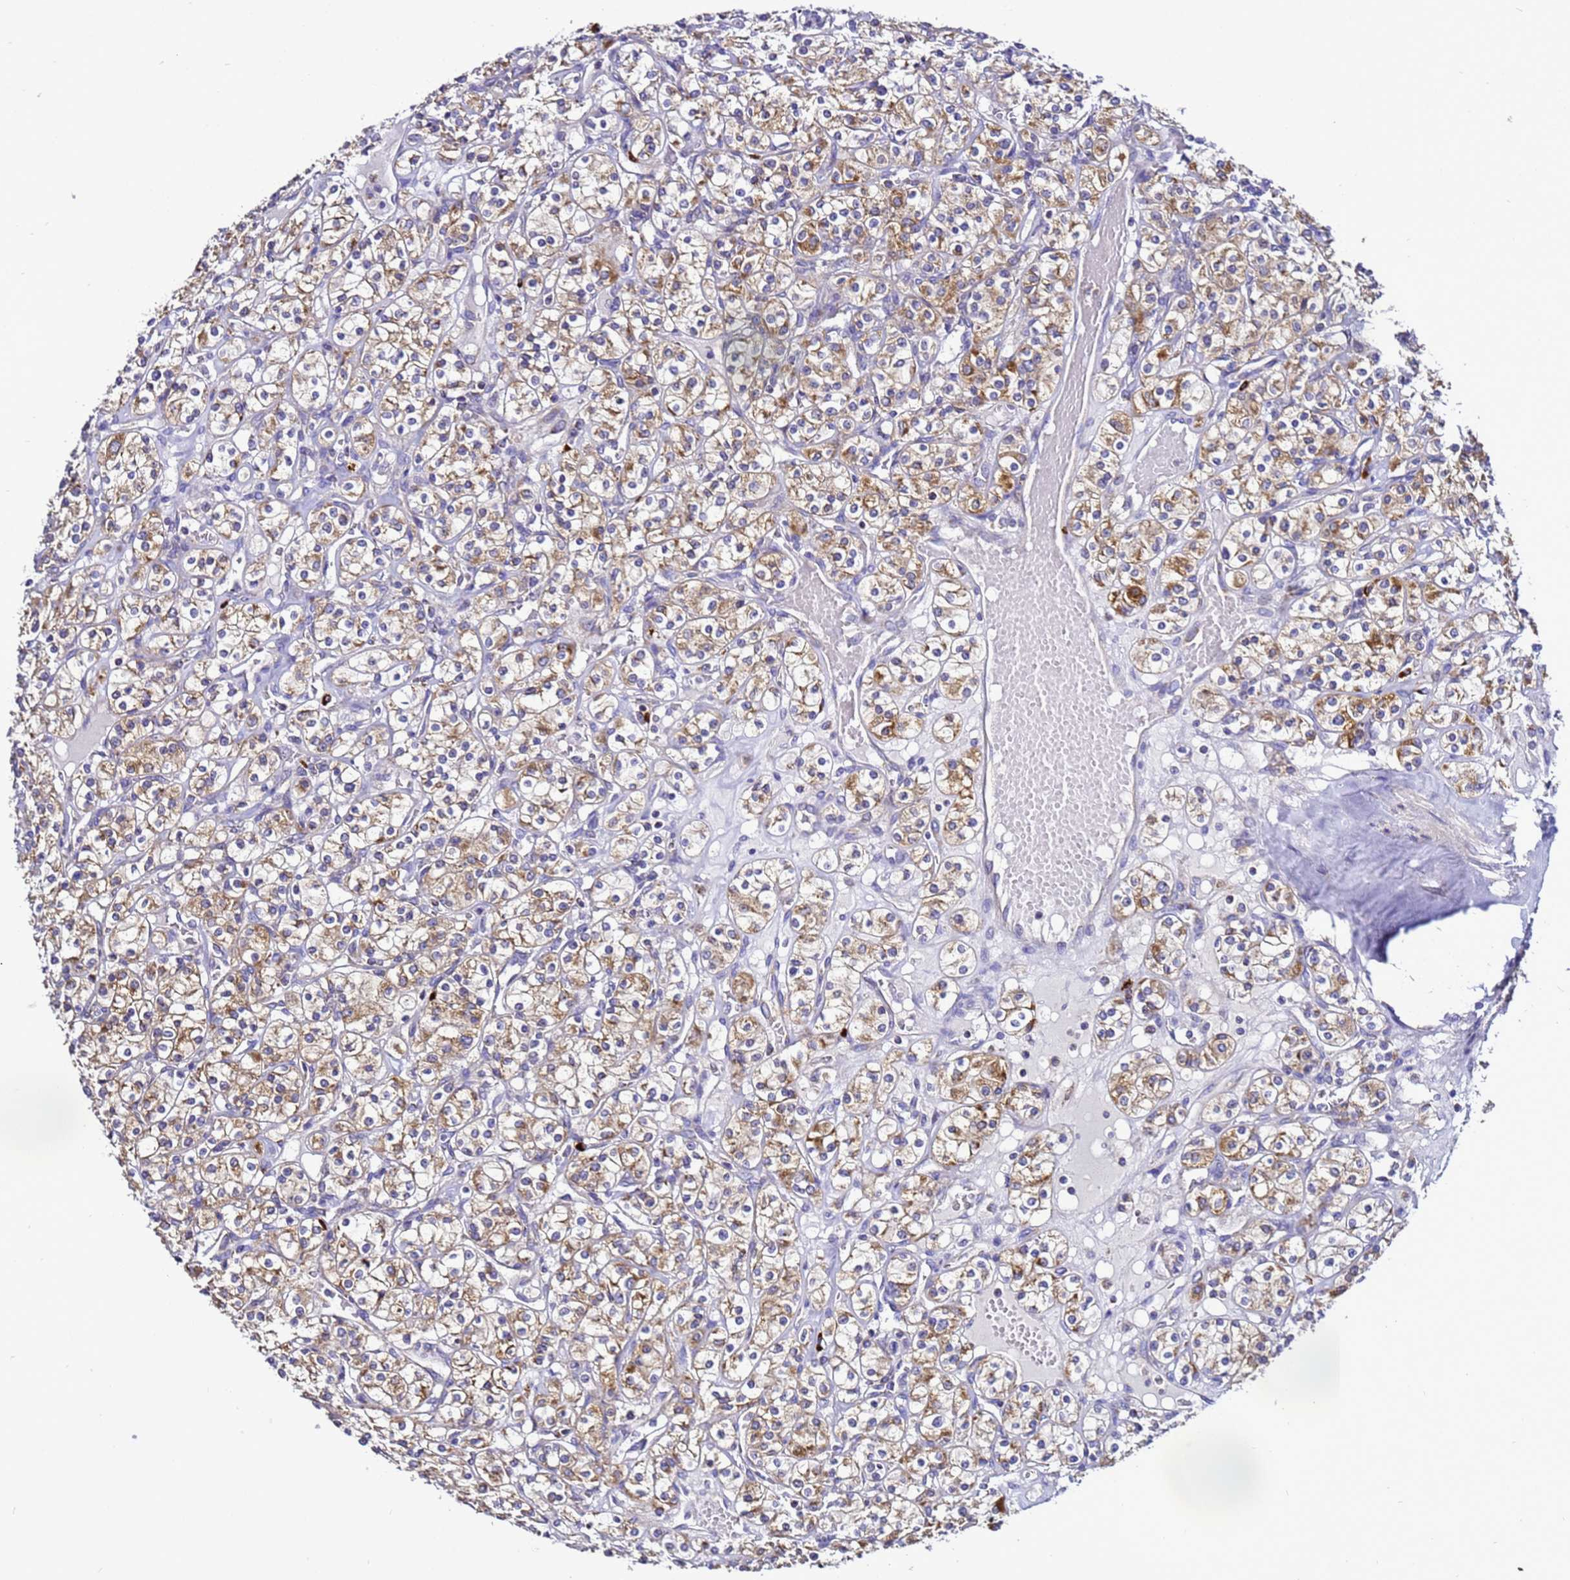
{"staining": {"intensity": "moderate", "quantity": ">75%", "location": "cytoplasmic/membranous"}, "tissue": "renal cancer", "cell_type": "Tumor cells", "image_type": "cancer", "snomed": [{"axis": "morphology", "description": "Adenocarcinoma, NOS"}, {"axis": "topography", "description": "Kidney"}], "caption": "DAB immunohistochemical staining of renal cancer reveals moderate cytoplasmic/membranous protein positivity in approximately >75% of tumor cells.", "gene": "HIGD2A", "patient": {"sex": "male", "age": 77}}